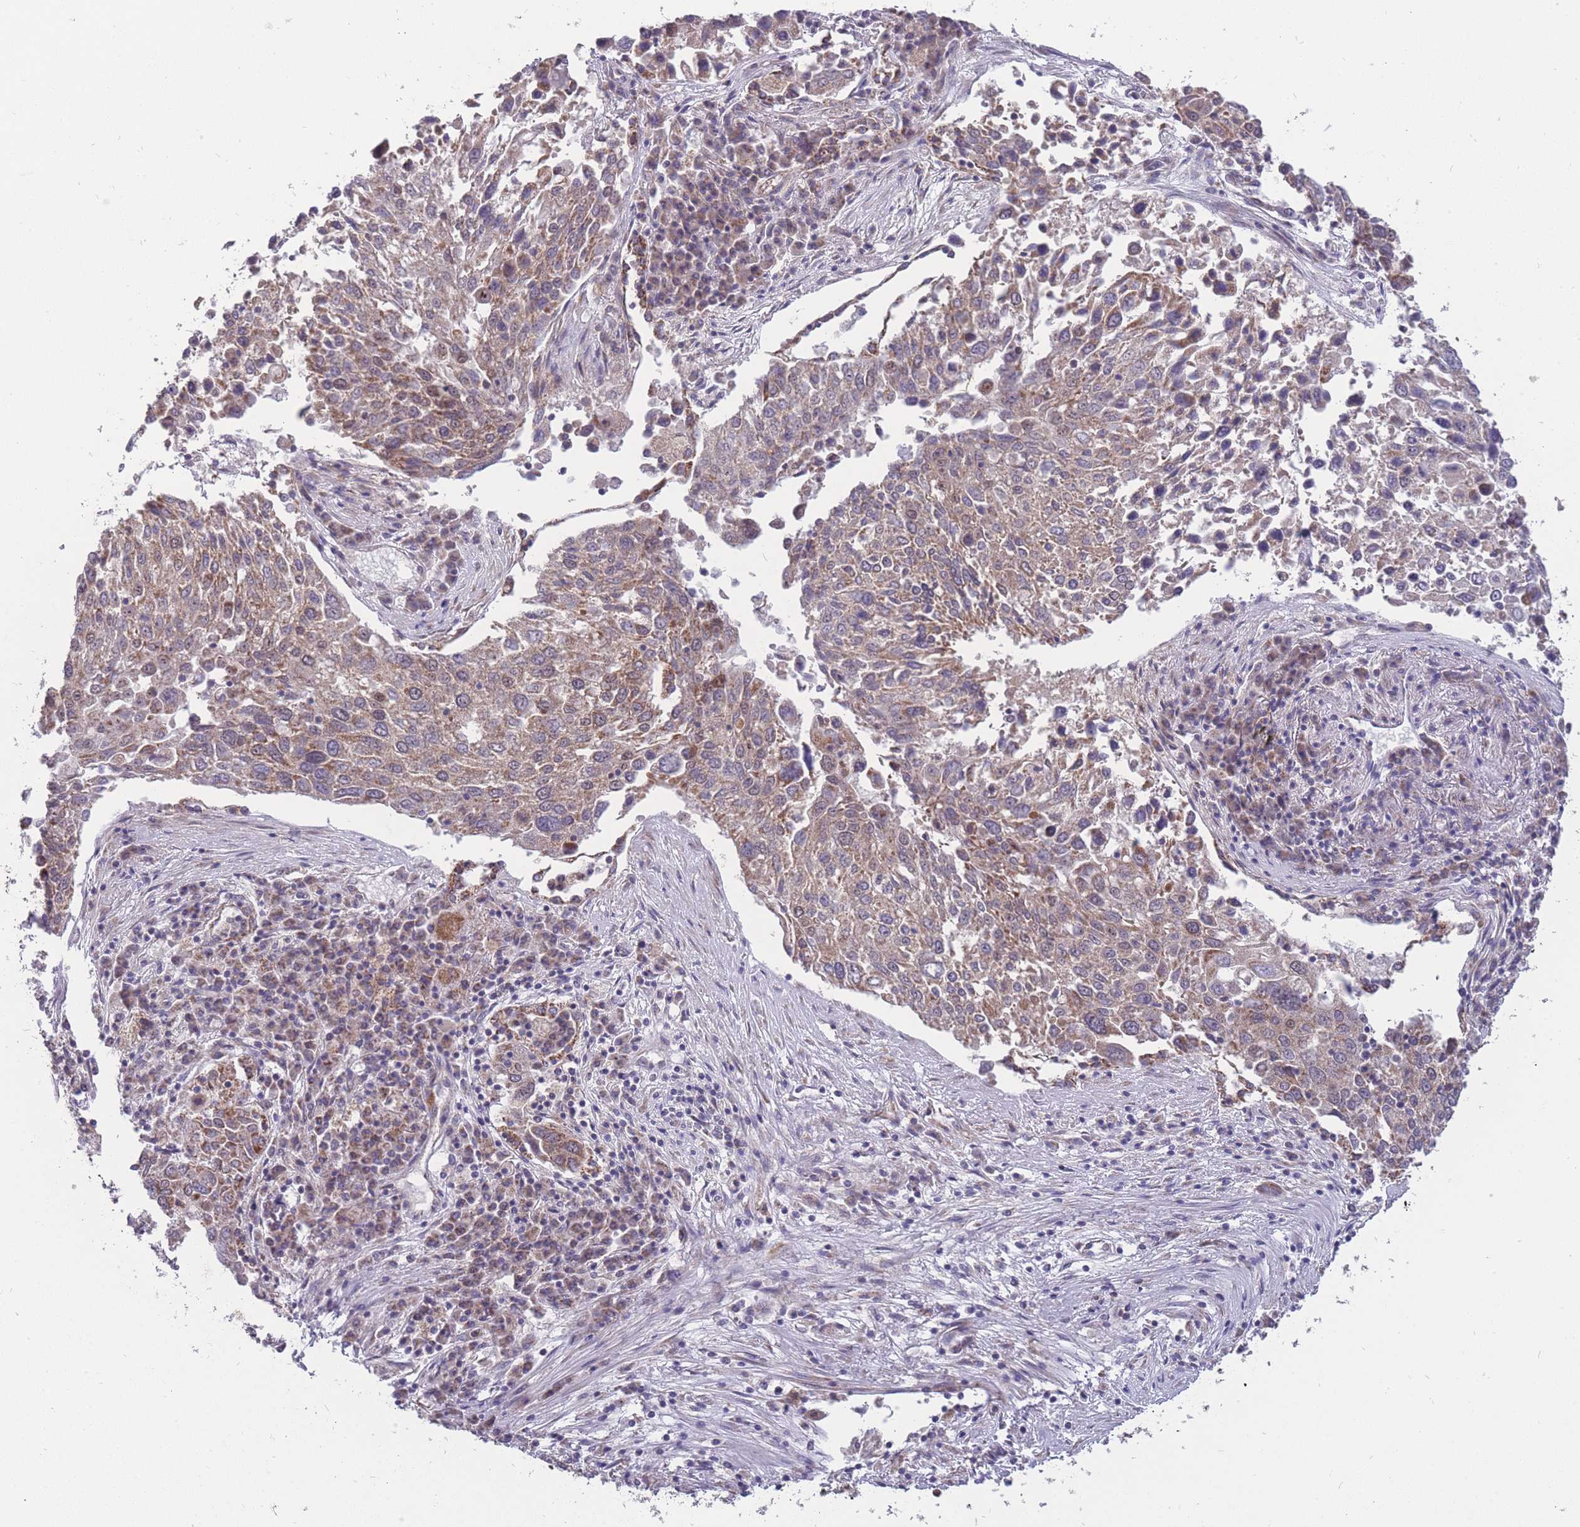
{"staining": {"intensity": "moderate", "quantity": ">75%", "location": "cytoplasmic/membranous"}, "tissue": "lung cancer", "cell_type": "Tumor cells", "image_type": "cancer", "snomed": [{"axis": "morphology", "description": "Squamous cell carcinoma, NOS"}, {"axis": "topography", "description": "Lung"}], "caption": "Immunohistochemistry (IHC) histopathology image of neoplastic tissue: squamous cell carcinoma (lung) stained using immunohistochemistry (IHC) reveals medium levels of moderate protein expression localized specifically in the cytoplasmic/membranous of tumor cells, appearing as a cytoplasmic/membranous brown color.", "gene": "MCIDAS", "patient": {"sex": "male", "age": 65}}